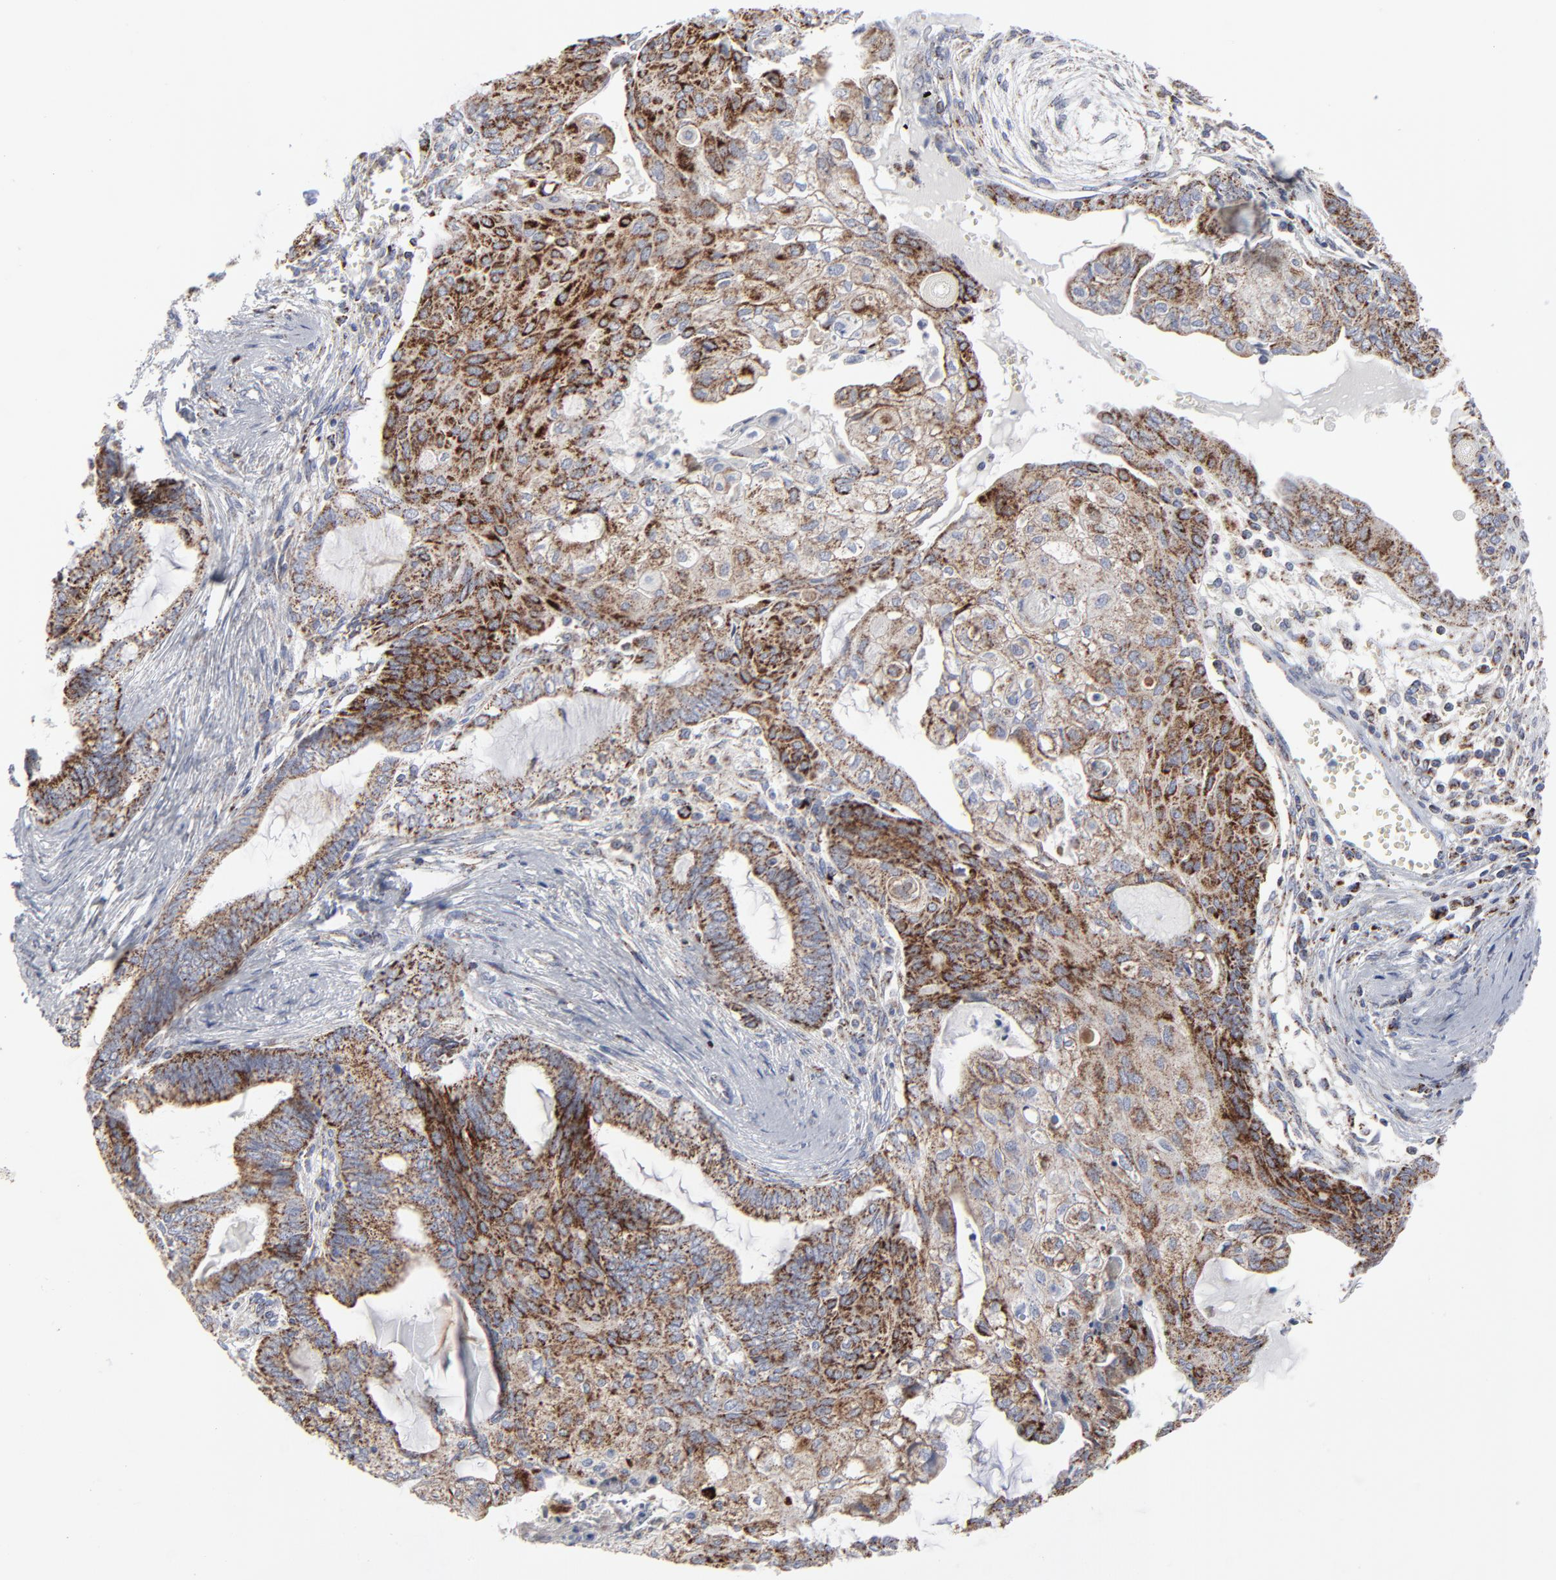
{"staining": {"intensity": "moderate", "quantity": ">75%", "location": "cytoplasmic/membranous"}, "tissue": "endometrial cancer", "cell_type": "Tumor cells", "image_type": "cancer", "snomed": [{"axis": "morphology", "description": "Adenocarcinoma, NOS"}, {"axis": "topography", "description": "Endometrium"}], "caption": "Endometrial cancer stained with a protein marker shows moderate staining in tumor cells.", "gene": "TXNRD2", "patient": {"sex": "female", "age": 79}}